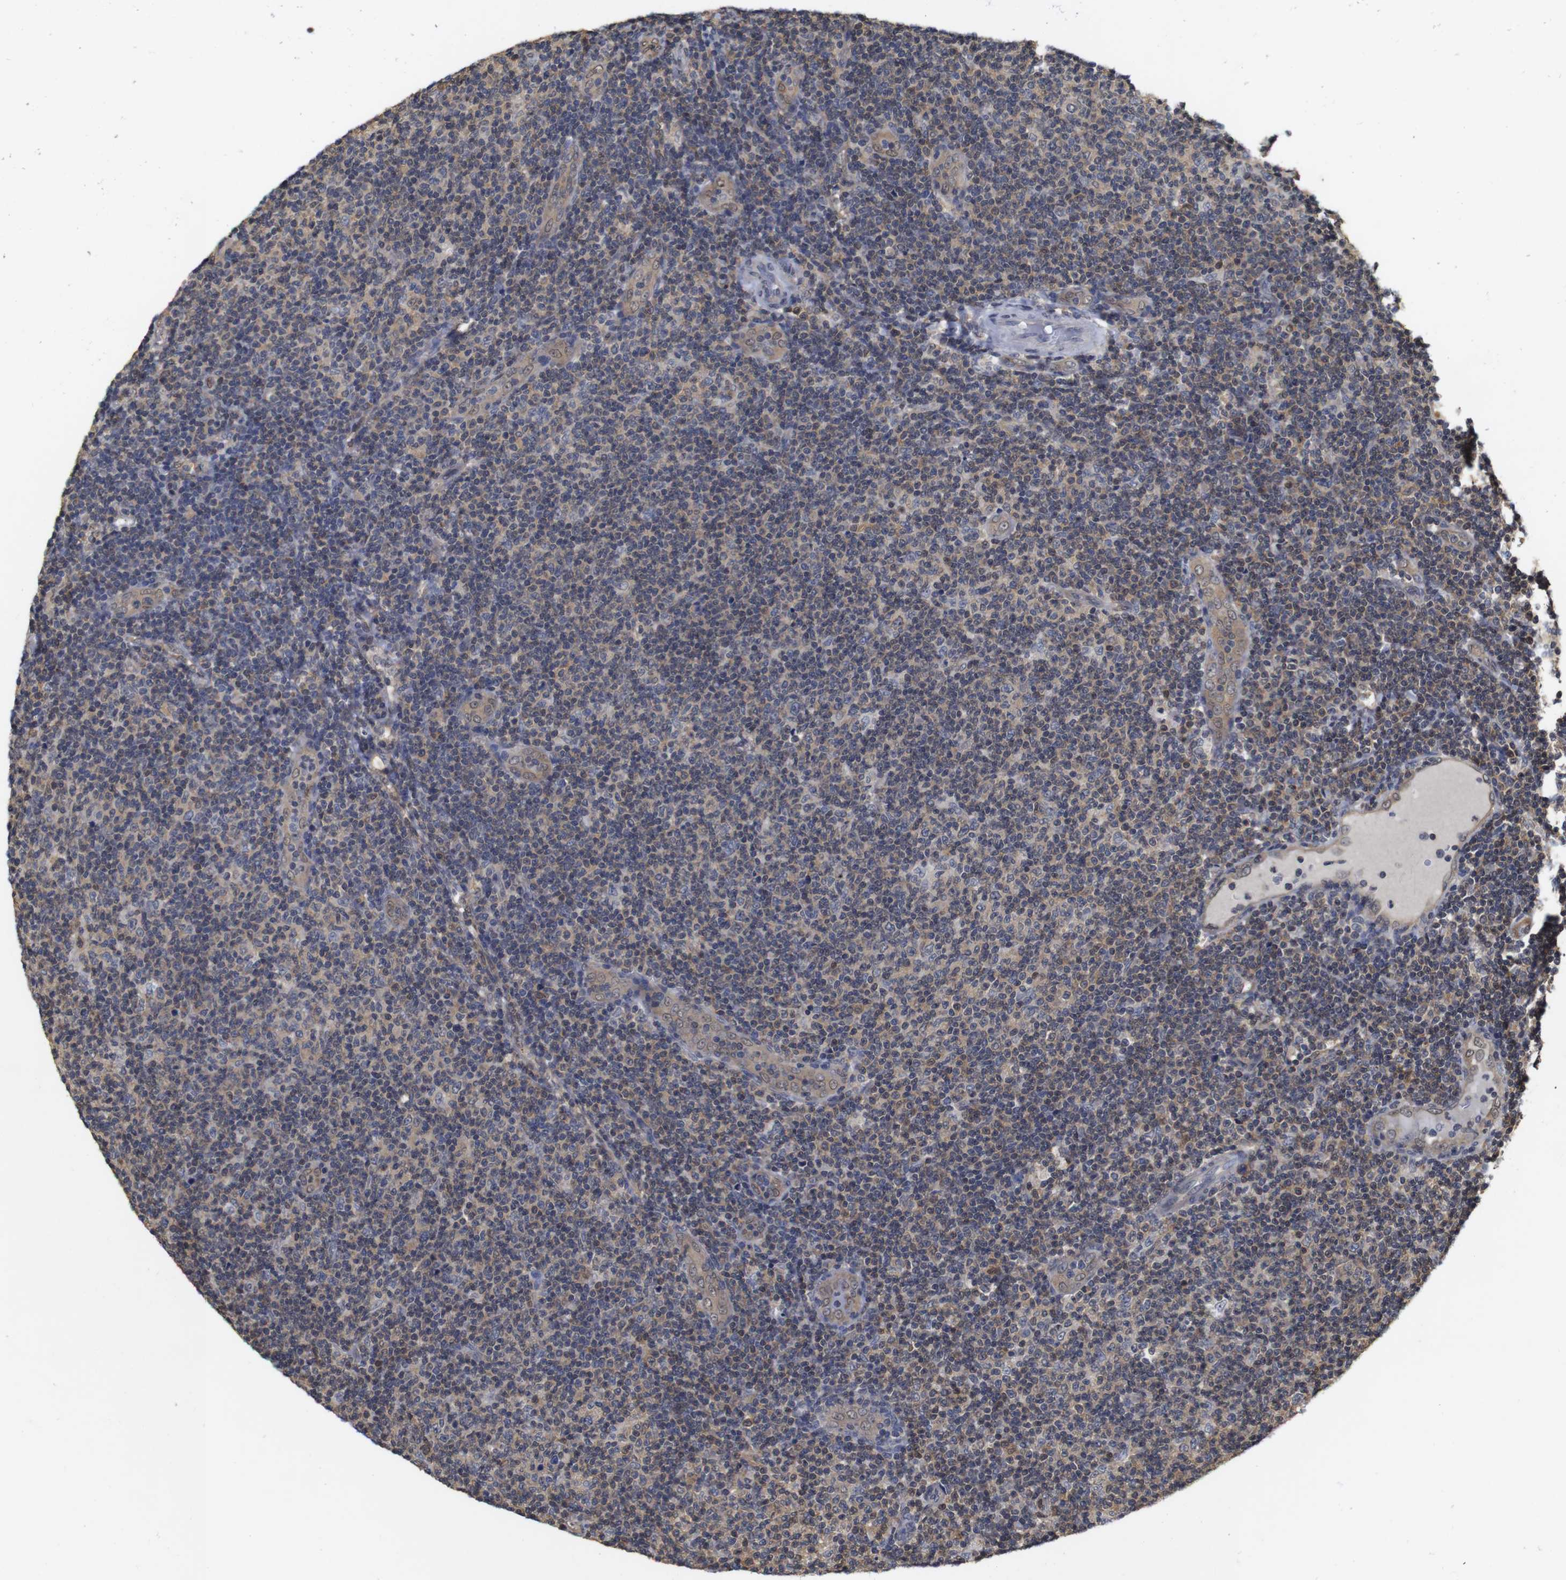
{"staining": {"intensity": "weak", "quantity": ">75%", "location": "cytoplasmic/membranous,nuclear"}, "tissue": "lymphoma", "cell_type": "Tumor cells", "image_type": "cancer", "snomed": [{"axis": "morphology", "description": "Malignant lymphoma, non-Hodgkin's type, Low grade"}, {"axis": "topography", "description": "Lymph node"}], "caption": "Brown immunohistochemical staining in human low-grade malignant lymphoma, non-Hodgkin's type shows weak cytoplasmic/membranous and nuclear staining in approximately >75% of tumor cells.", "gene": "SUMO3", "patient": {"sex": "male", "age": 83}}